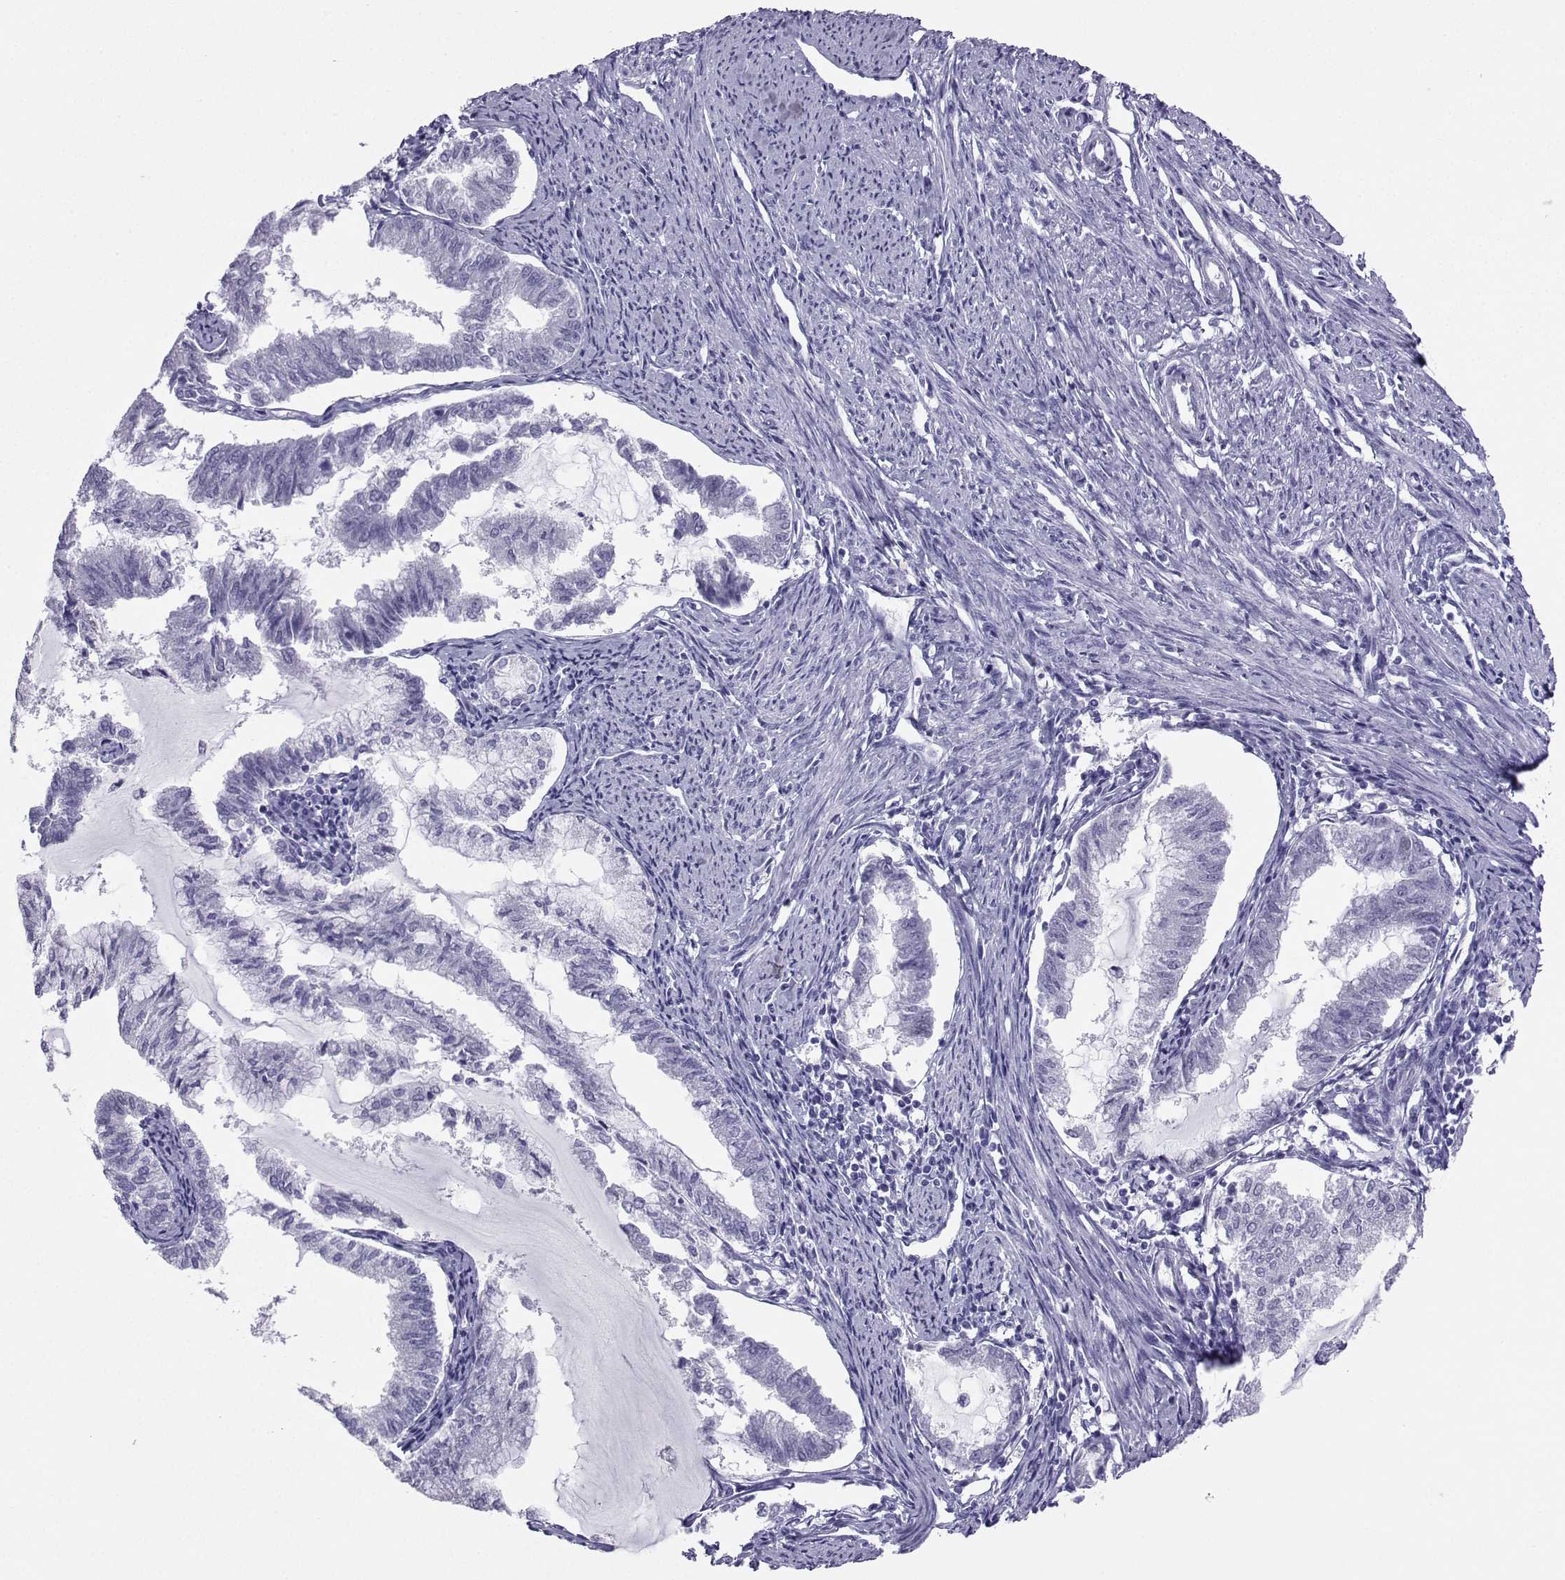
{"staining": {"intensity": "negative", "quantity": "none", "location": "none"}, "tissue": "endometrial cancer", "cell_type": "Tumor cells", "image_type": "cancer", "snomed": [{"axis": "morphology", "description": "Adenocarcinoma, NOS"}, {"axis": "topography", "description": "Endometrium"}], "caption": "Histopathology image shows no protein expression in tumor cells of endometrial cancer (adenocarcinoma) tissue.", "gene": "LORICRIN", "patient": {"sex": "female", "age": 79}}